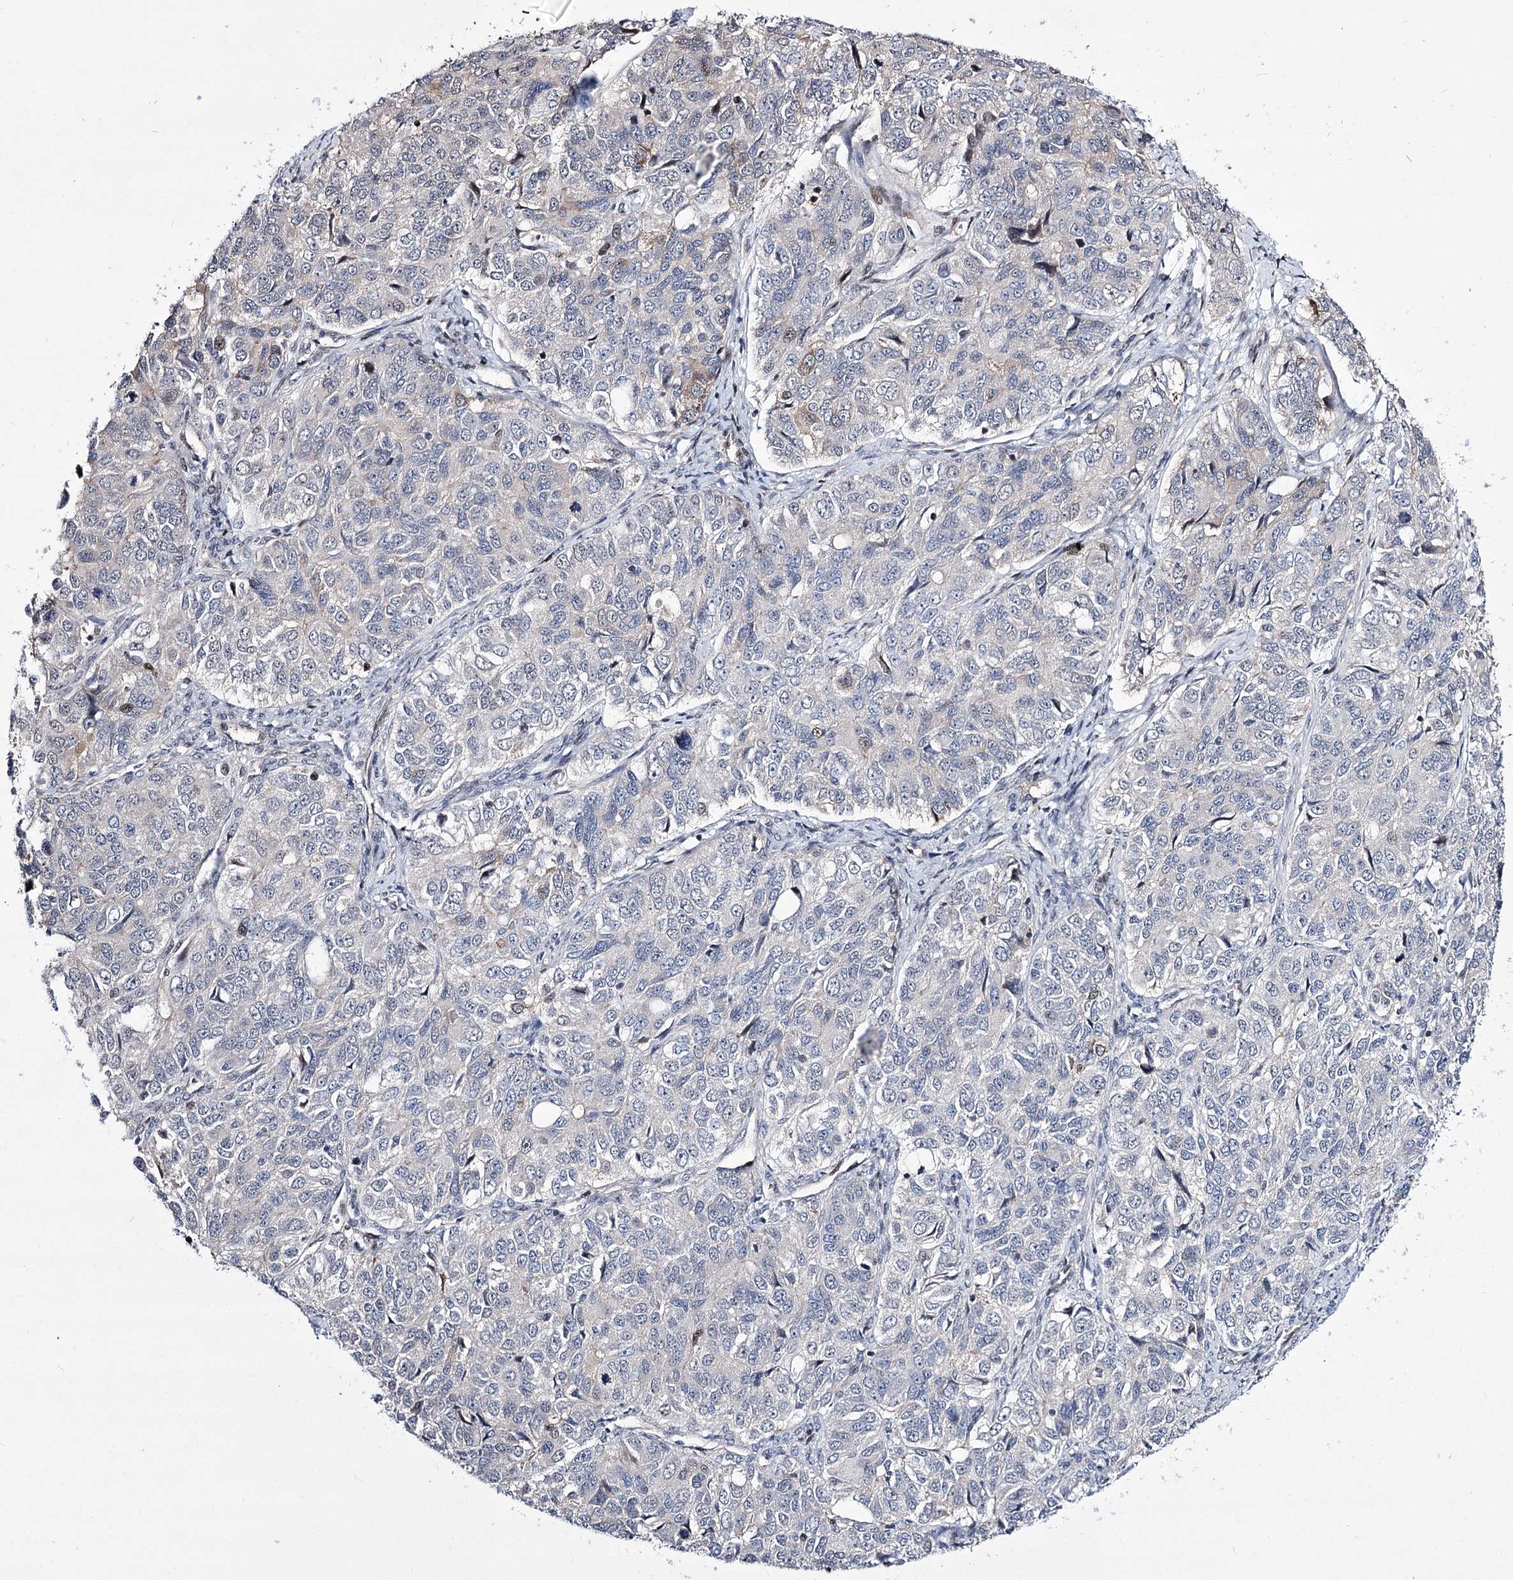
{"staining": {"intensity": "negative", "quantity": "none", "location": "none"}, "tissue": "ovarian cancer", "cell_type": "Tumor cells", "image_type": "cancer", "snomed": [{"axis": "morphology", "description": "Carcinoma, endometroid"}, {"axis": "topography", "description": "Ovary"}], "caption": "An image of ovarian cancer (endometroid carcinoma) stained for a protein exhibits no brown staining in tumor cells. Nuclei are stained in blue.", "gene": "CHMP7", "patient": {"sex": "female", "age": 51}}